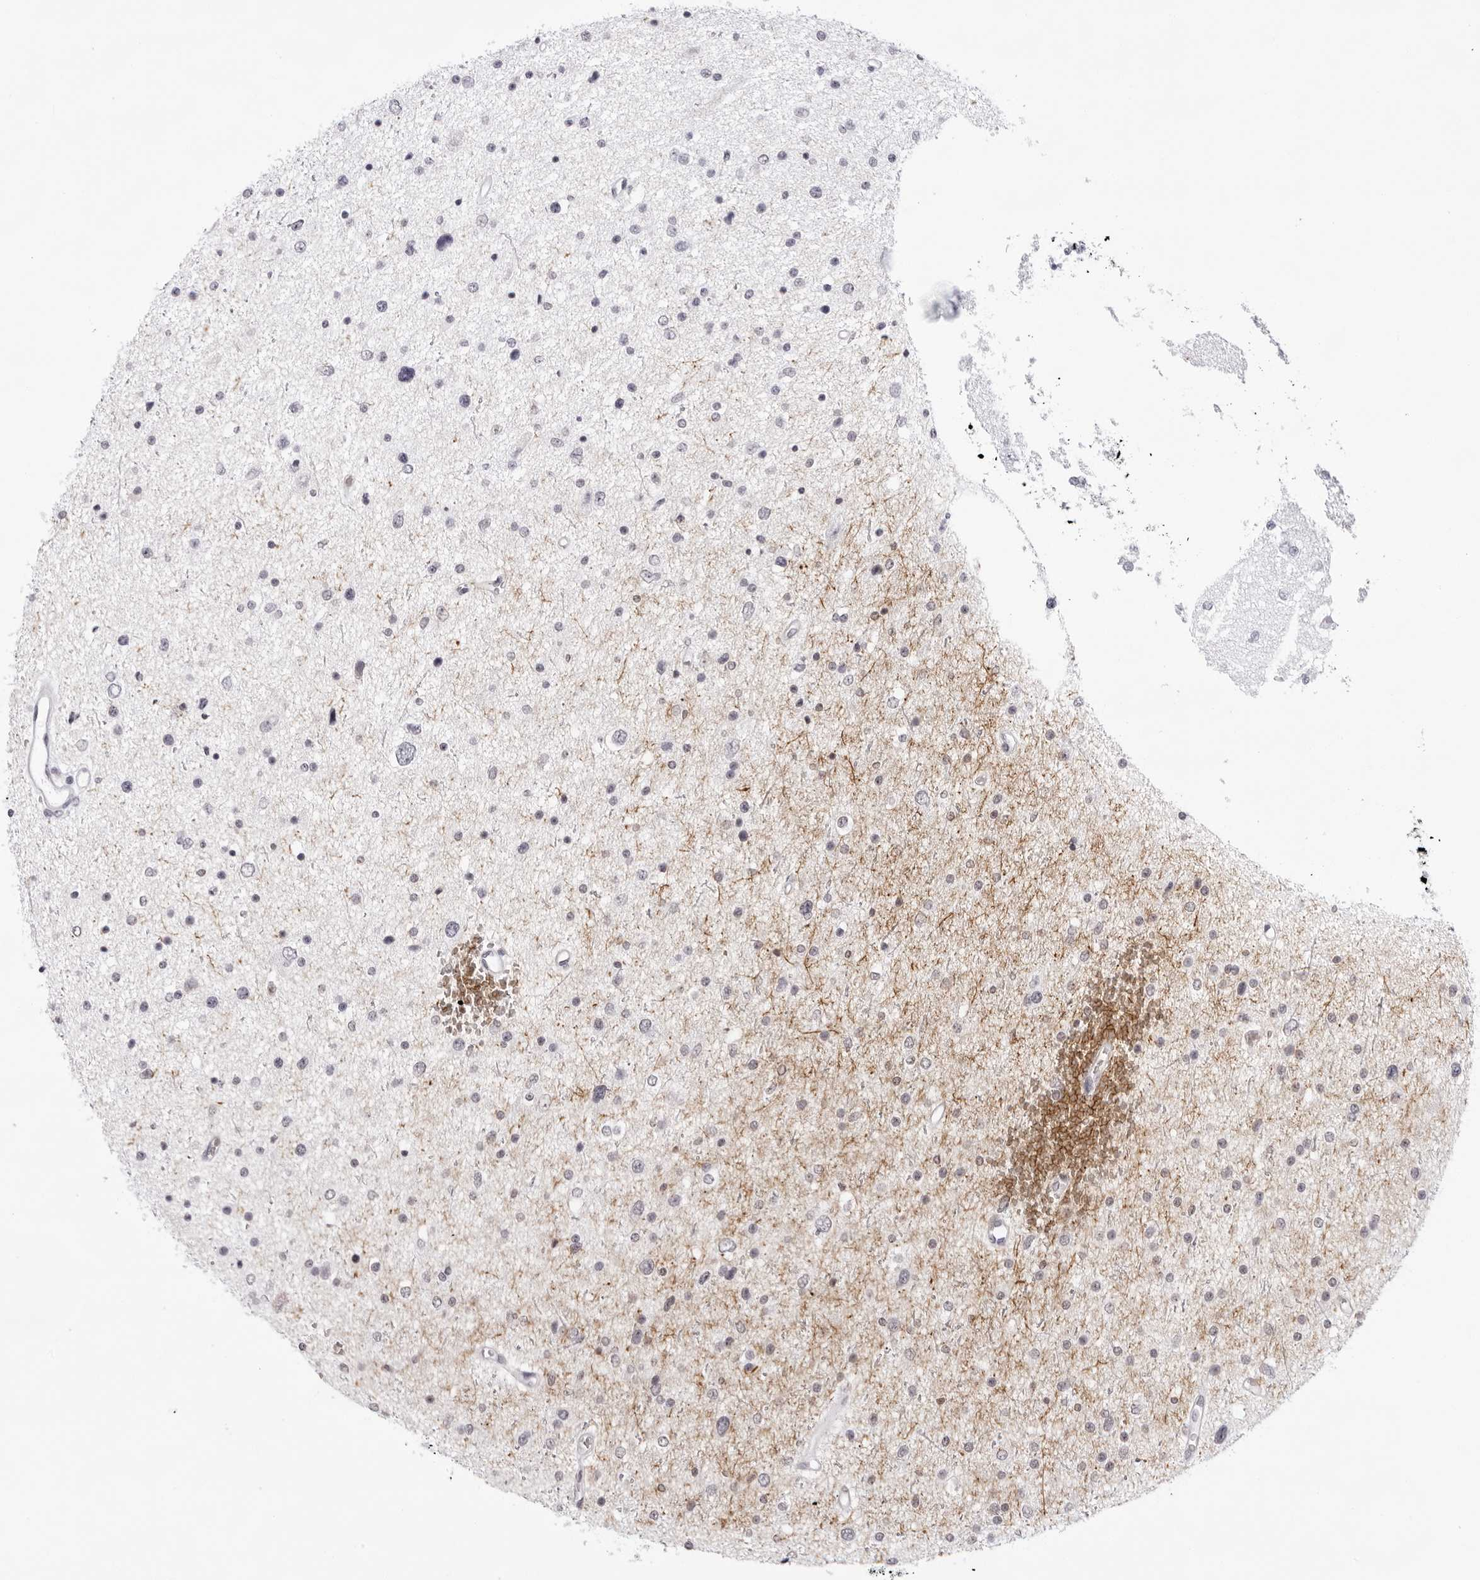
{"staining": {"intensity": "negative", "quantity": "none", "location": "none"}, "tissue": "glioma", "cell_type": "Tumor cells", "image_type": "cancer", "snomed": [{"axis": "morphology", "description": "Glioma, malignant, Low grade"}, {"axis": "topography", "description": "Brain"}], "caption": "Human glioma stained for a protein using immunohistochemistry (IHC) shows no expression in tumor cells.", "gene": "SPTA1", "patient": {"sex": "female", "age": 37}}